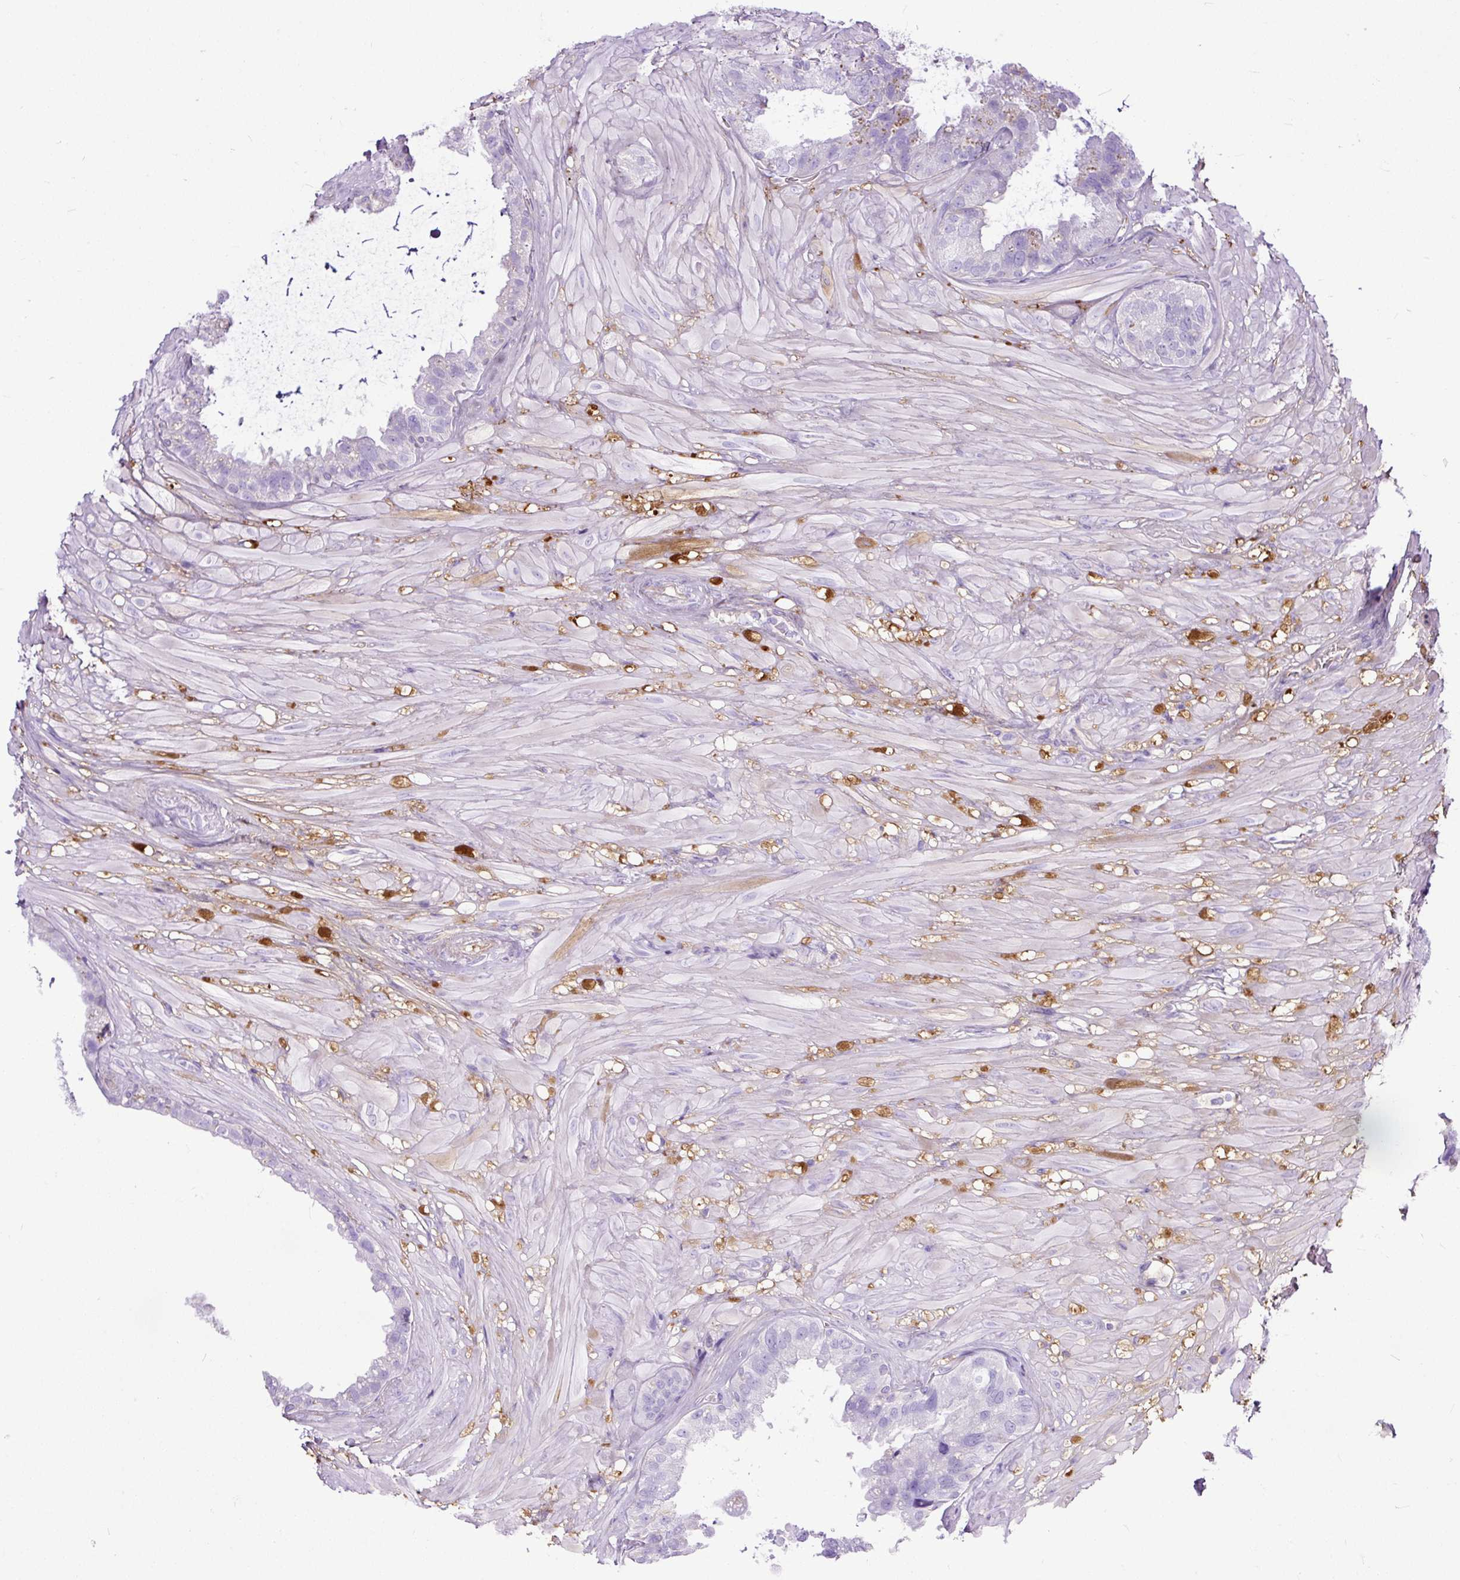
{"staining": {"intensity": "negative", "quantity": "none", "location": "none"}, "tissue": "seminal vesicle", "cell_type": "Glandular cells", "image_type": "normal", "snomed": [{"axis": "morphology", "description": "Normal tissue, NOS"}, {"axis": "topography", "description": "Seminal veicle"}, {"axis": "topography", "description": "Peripheral nerve tissue"}], "caption": "An immunohistochemistry (IHC) histopathology image of unremarkable seminal vesicle is shown. There is no staining in glandular cells of seminal vesicle. (IHC, brightfield microscopy, high magnification).", "gene": "CLEC3B", "patient": {"sex": "male", "age": 76}}